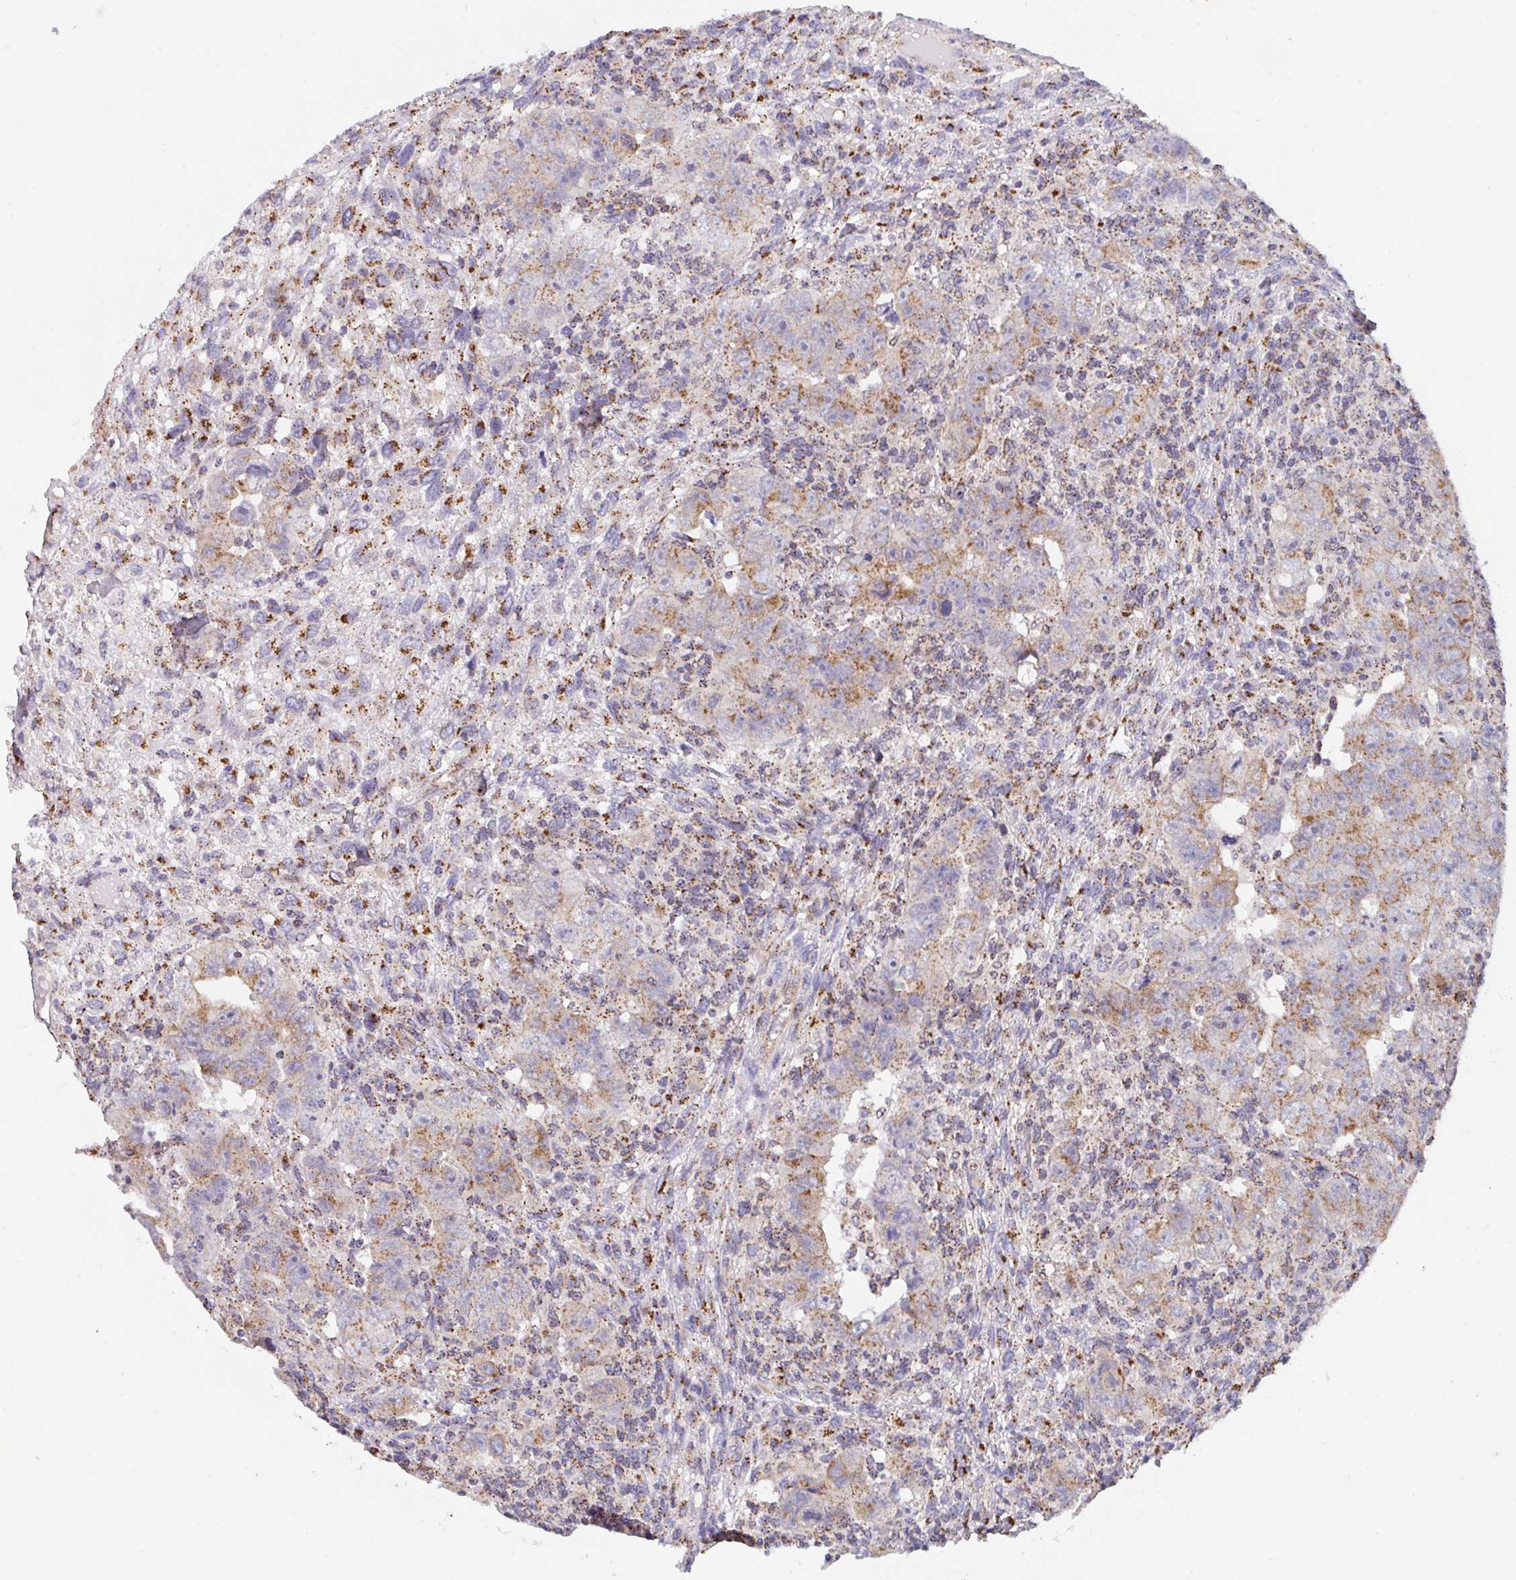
{"staining": {"intensity": "moderate", "quantity": ">75%", "location": "cytoplasmic/membranous"}, "tissue": "testis cancer", "cell_type": "Tumor cells", "image_type": "cancer", "snomed": [{"axis": "morphology", "description": "Carcinoma, Embryonal, NOS"}, {"axis": "topography", "description": "Testis"}], "caption": "Immunohistochemical staining of testis embryonal carcinoma demonstrates medium levels of moderate cytoplasmic/membranous protein positivity in about >75% of tumor cells.", "gene": "PROSER3", "patient": {"sex": "male", "age": 24}}